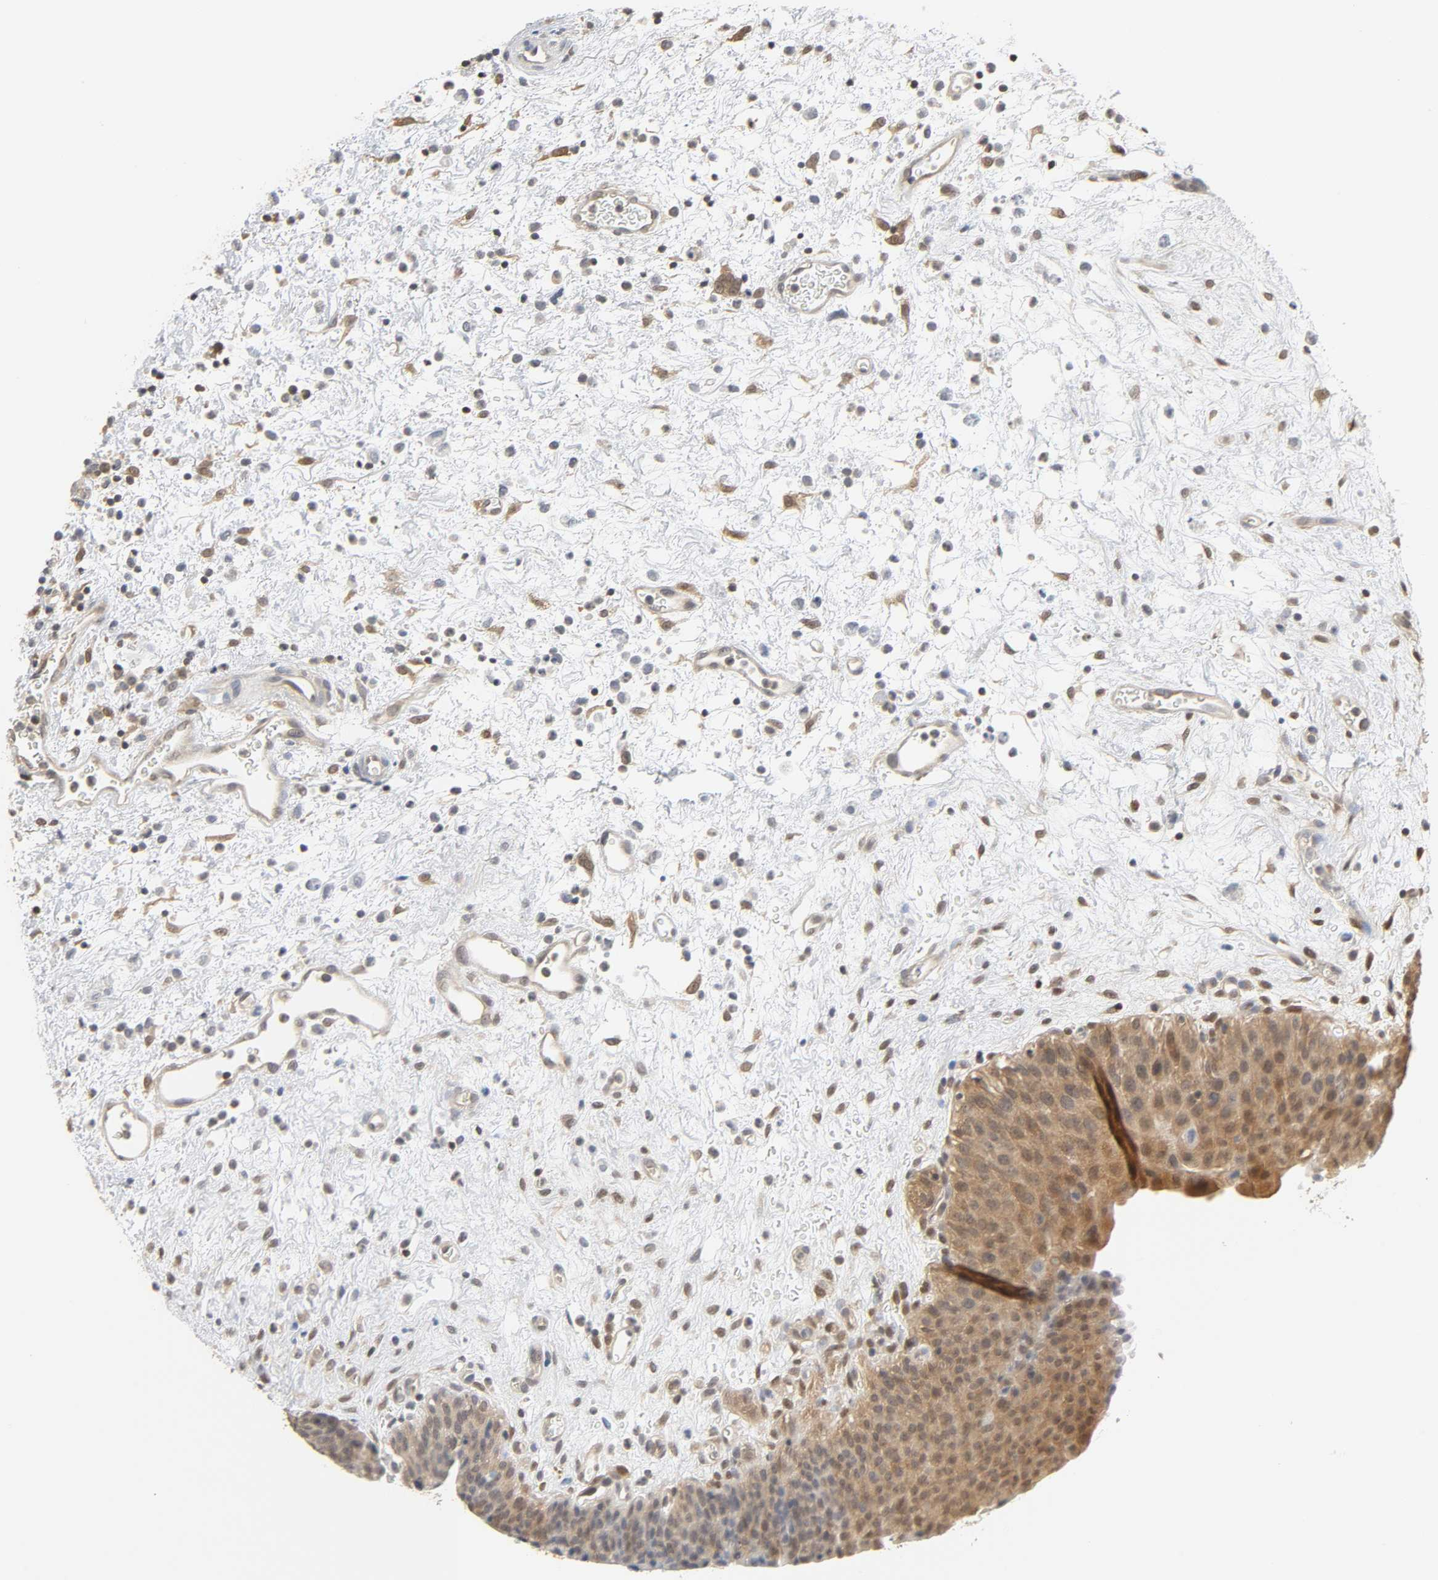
{"staining": {"intensity": "moderate", "quantity": ">75%", "location": "cytoplasmic/membranous"}, "tissue": "urinary bladder", "cell_type": "Urothelial cells", "image_type": "normal", "snomed": [{"axis": "morphology", "description": "Normal tissue, NOS"}, {"axis": "morphology", "description": "Dysplasia, NOS"}, {"axis": "topography", "description": "Urinary bladder"}], "caption": "Immunohistochemical staining of benign human urinary bladder displays moderate cytoplasmic/membranous protein positivity in approximately >75% of urothelial cells.", "gene": "MIF", "patient": {"sex": "male", "age": 35}}